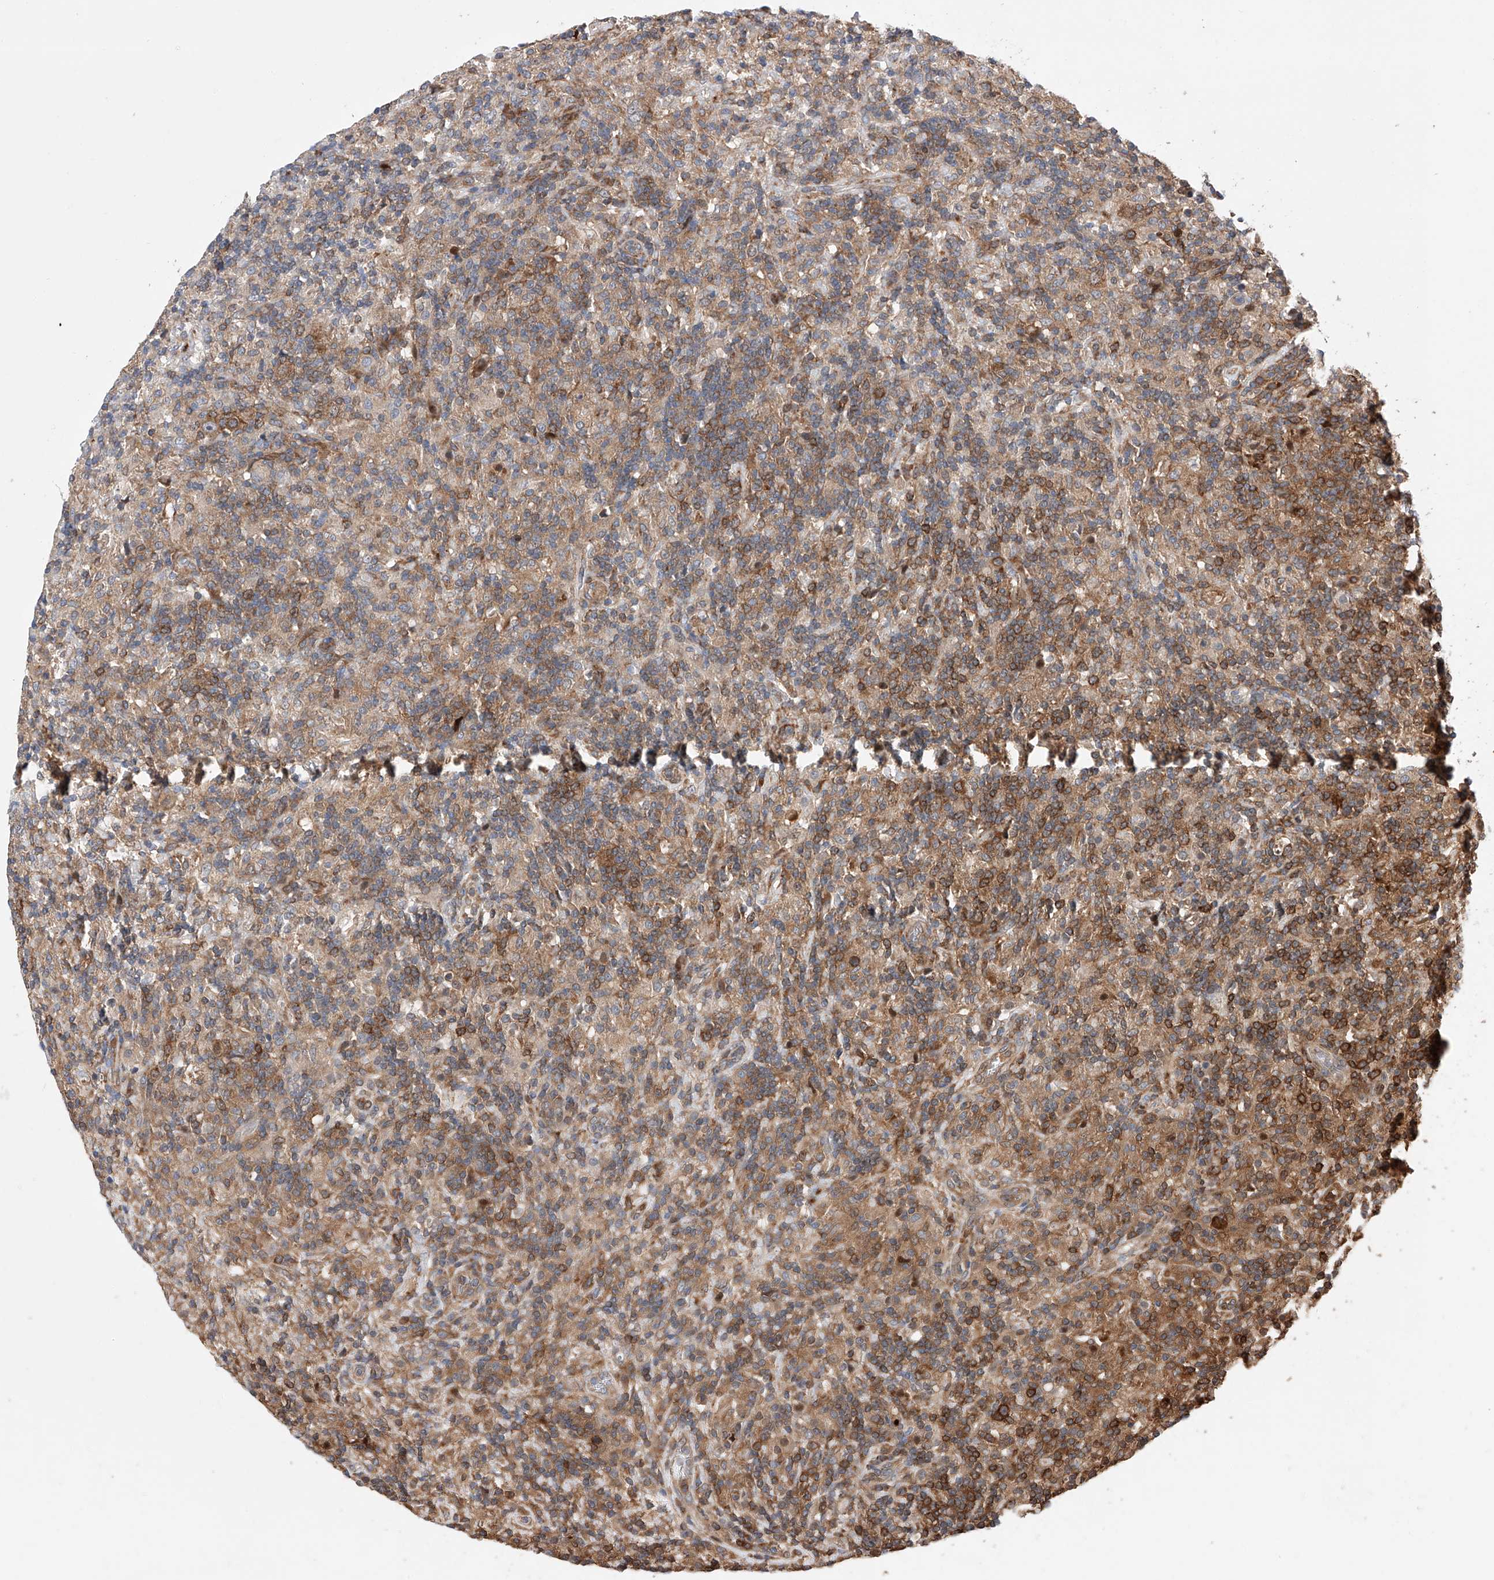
{"staining": {"intensity": "moderate", "quantity": ">75%", "location": "cytoplasmic/membranous"}, "tissue": "lymphoma", "cell_type": "Tumor cells", "image_type": "cancer", "snomed": [{"axis": "morphology", "description": "Hodgkin's disease, NOS"}, {"axis": "topography", "description": "Lymph node"}], "caption": "The immunohistochemical stain highlights moderate cytoplasmic/membranous expression in tumor cells of Hodgkin's disease tissue.", "gene": "TIMM23", "patient": {"sex": "male", "age": 70}}